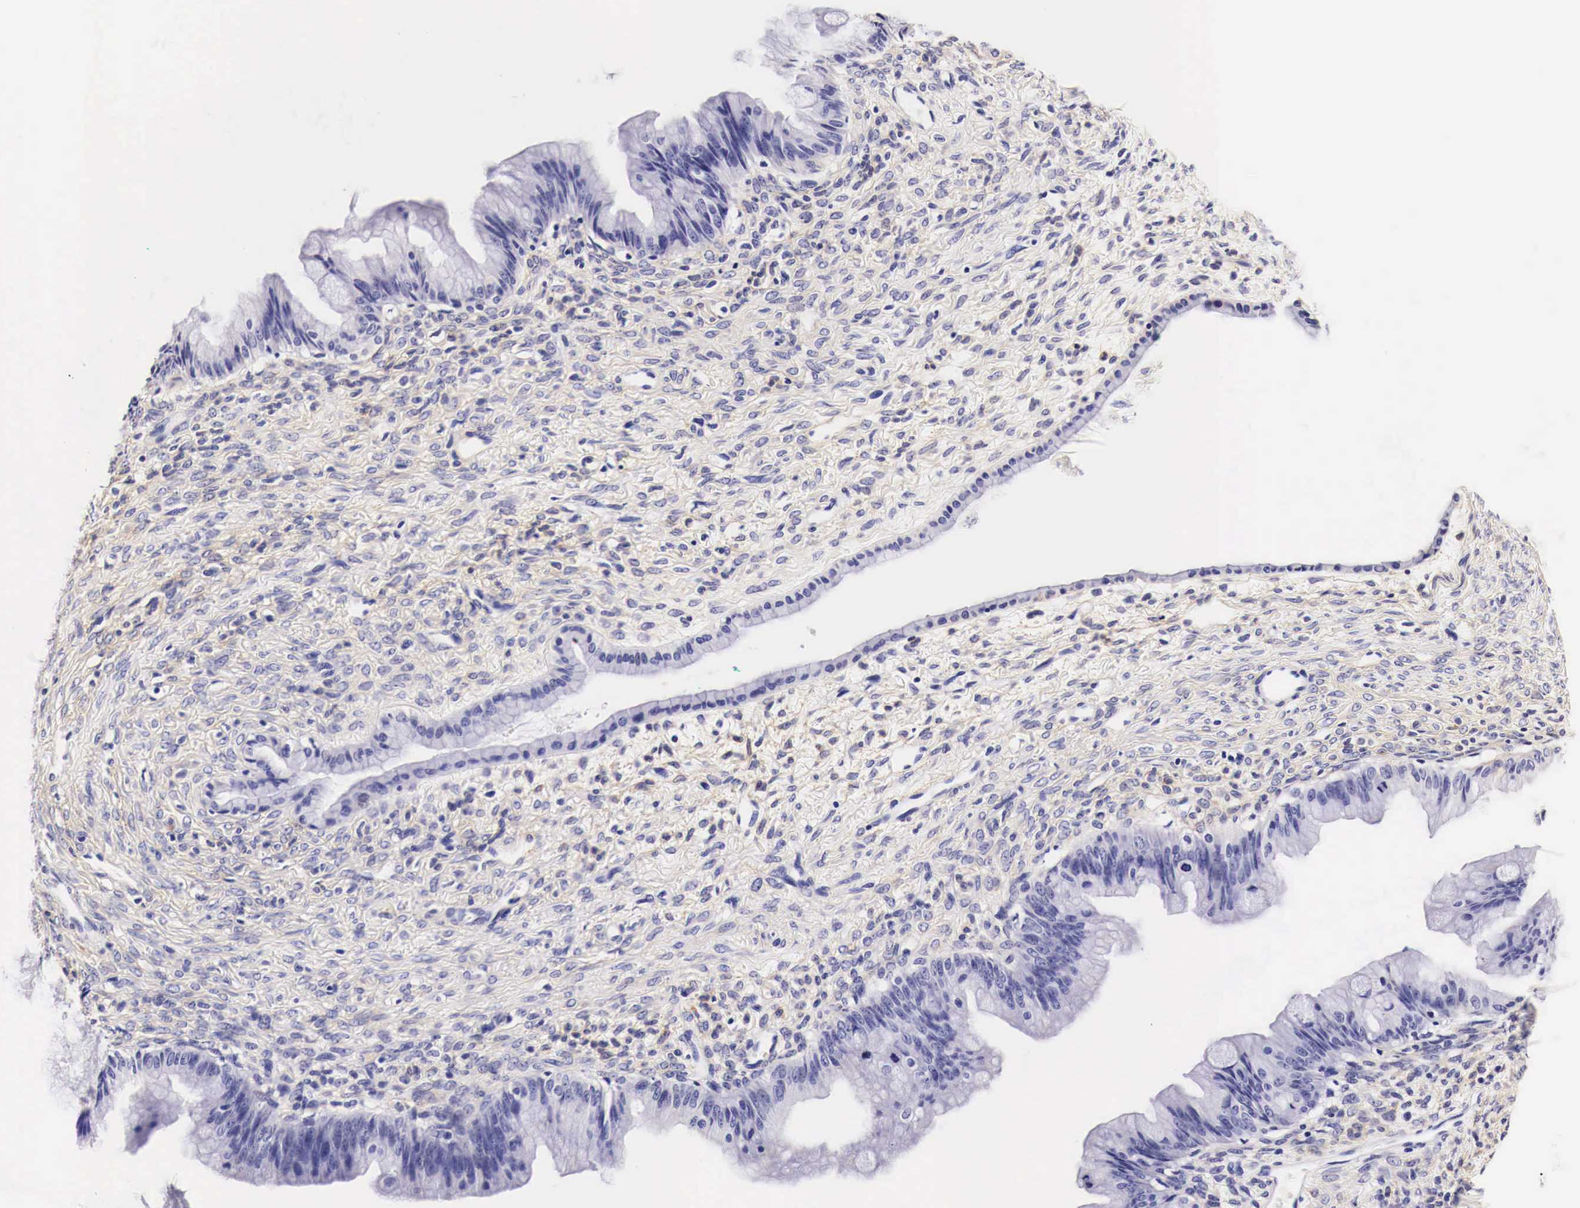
{"staining": {"intensity": "negative", "quantity": "none", "location": "none"}, "tissue": "ovarian cancer", "cell_type": "Tumor cells", "image_type": "cancer", "snomed": [{"axis": "morphology", "description": "Cystadenocarcinoma, mucinous, NOS"}, {"axis": "topography", "description": "Ovary"}], "caption": "This is an immunohistochemistry micrograph of ovarian mucinous cystadenocarcinoma. There is no expression in tumor cells.", "gene": "EGFR", "patient": {"sex": "female", "age": 25}}